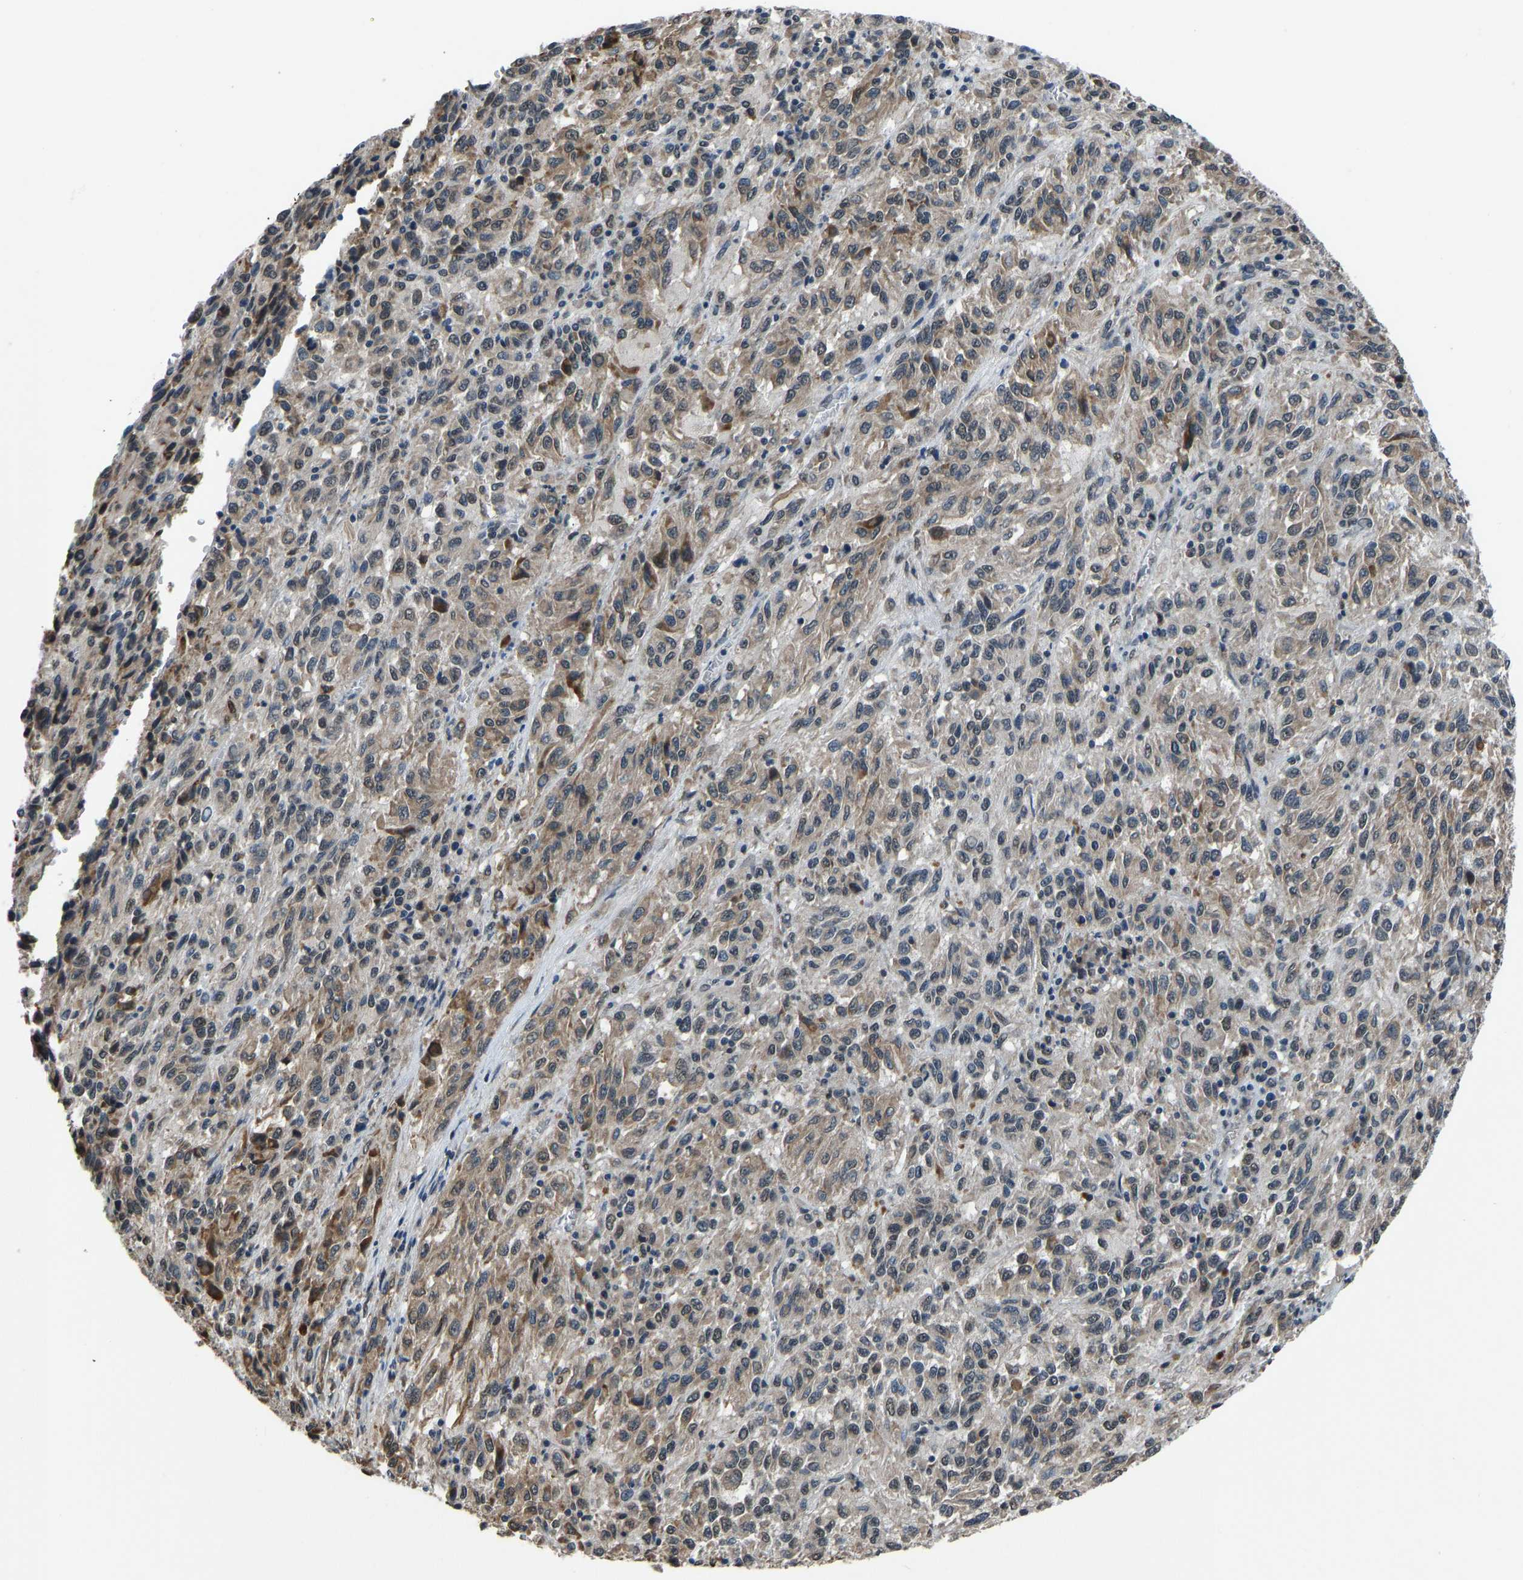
{"staining": {"intensity": "weak", "quantity": ">75%", "location": "cytoplasmic/membranous"}, "tissue": "melanoma", "cell_type": "Tumor cells", "image_type": "cancer", "snomed": [{"axis": "morphology", "description": "Malignant melanoma, Metastatic site"}, {"axis": "topography", "description": "Lung"}], "caption": "Melanoma was stained to show a protein in brown. There is low levels of weak cytoplasmic/membranous staining in about >75% of tumor cells. (DAB (3,3'-diaminobenzidine) IHC with brightfield microscopy, high magnification).", "gene": "FOS", "patient": {"sex": "male", "age": 64}}